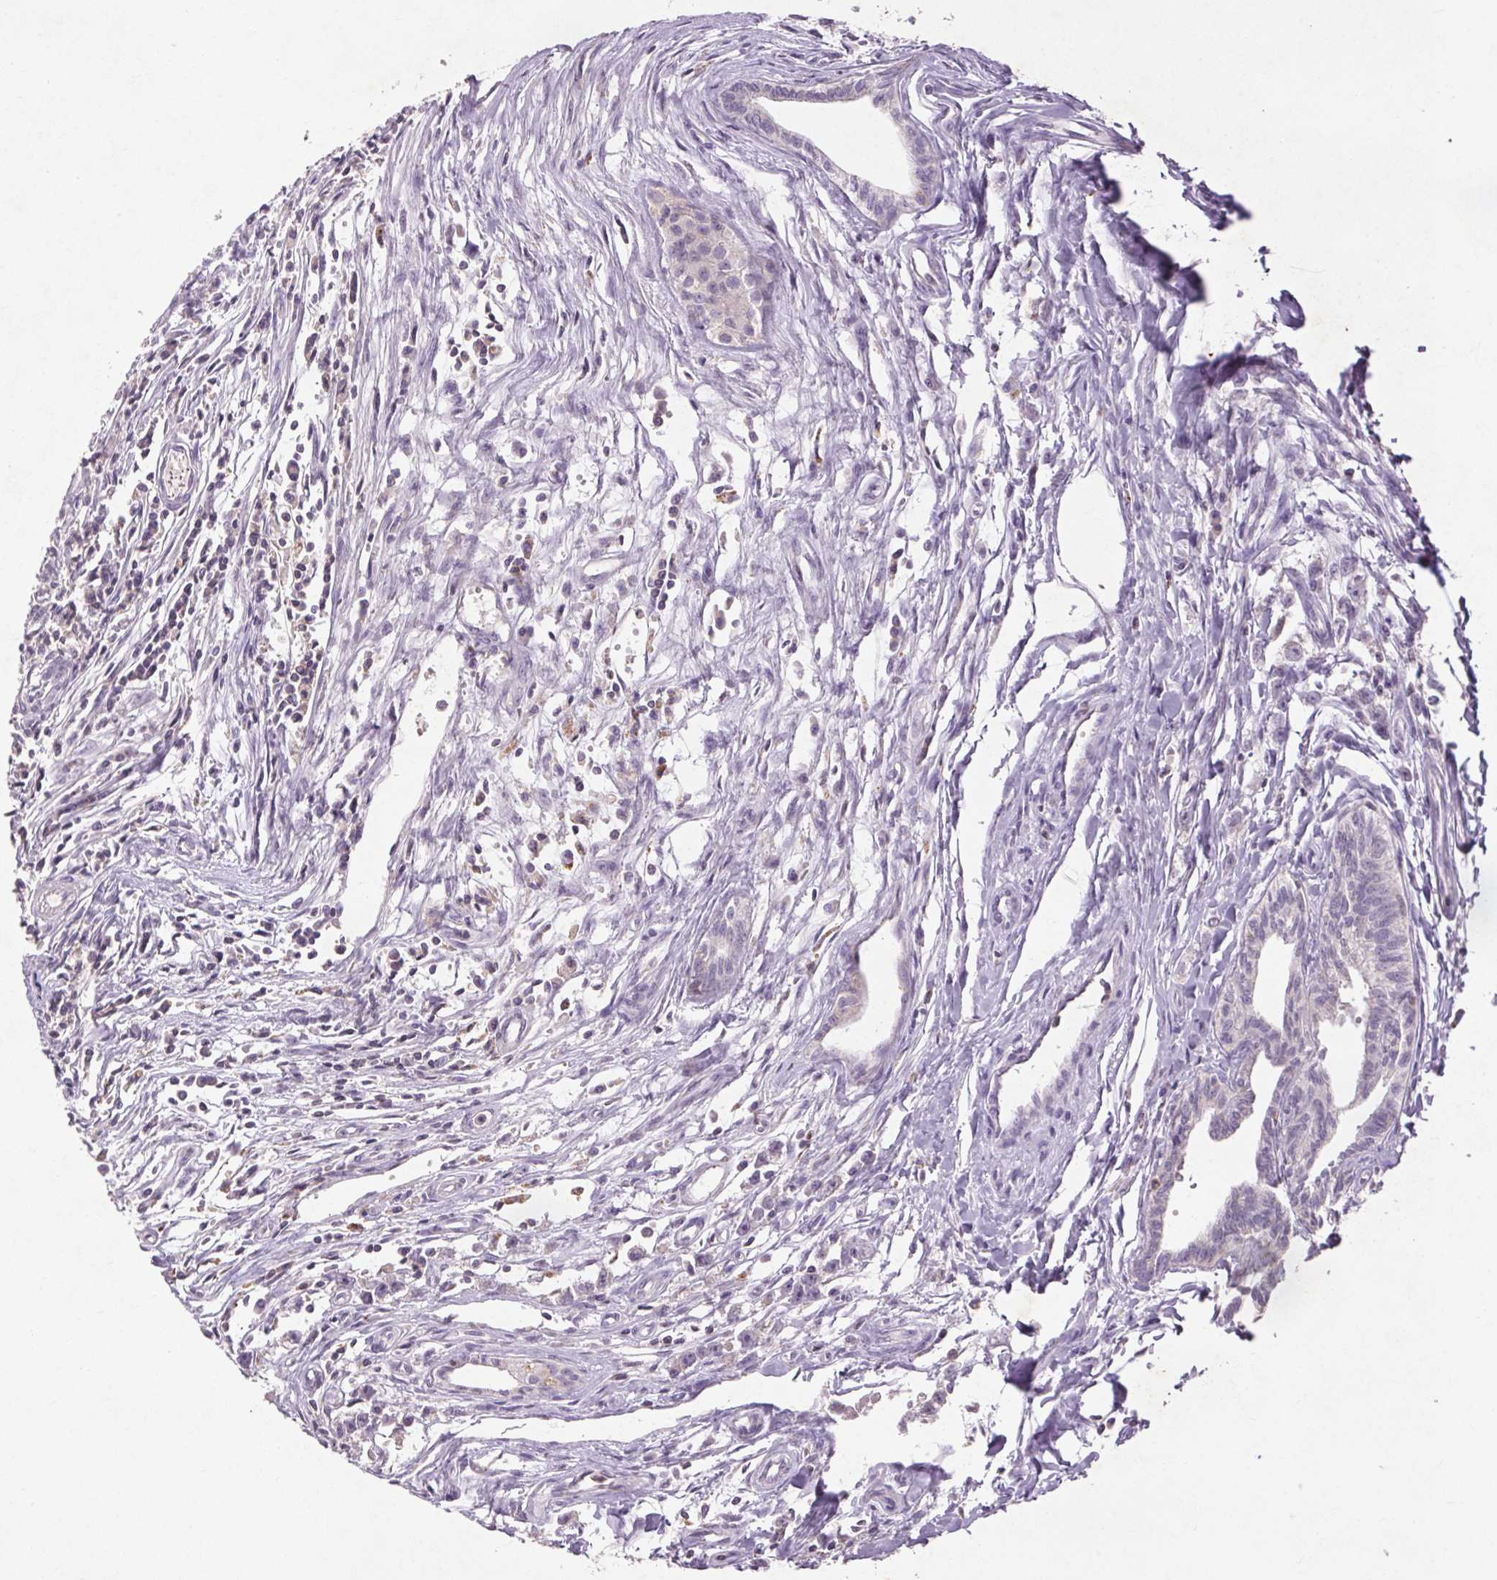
{"staining": {"intensity": "negative", "quantity": "none", "location": "none"}, "tissue": "testis cancer", "cell_type": "Tumor cells", "image_type": "cancer", "snomed": [{"axis": "morphology", "description": "Carcinoma, Embryonal, NOS"}, {"axis": "morphology", "description": "Teratoma, malignant, NOS"}, {"axis": "topography", "description": "Testis"}], "caption": "This is an immunohistochemistry micrograph of testis embryonal carcinoma. There is no expression in tumor cells.", "gene": "FNDC7", "patient": {"sex": "male", "age": 24}}